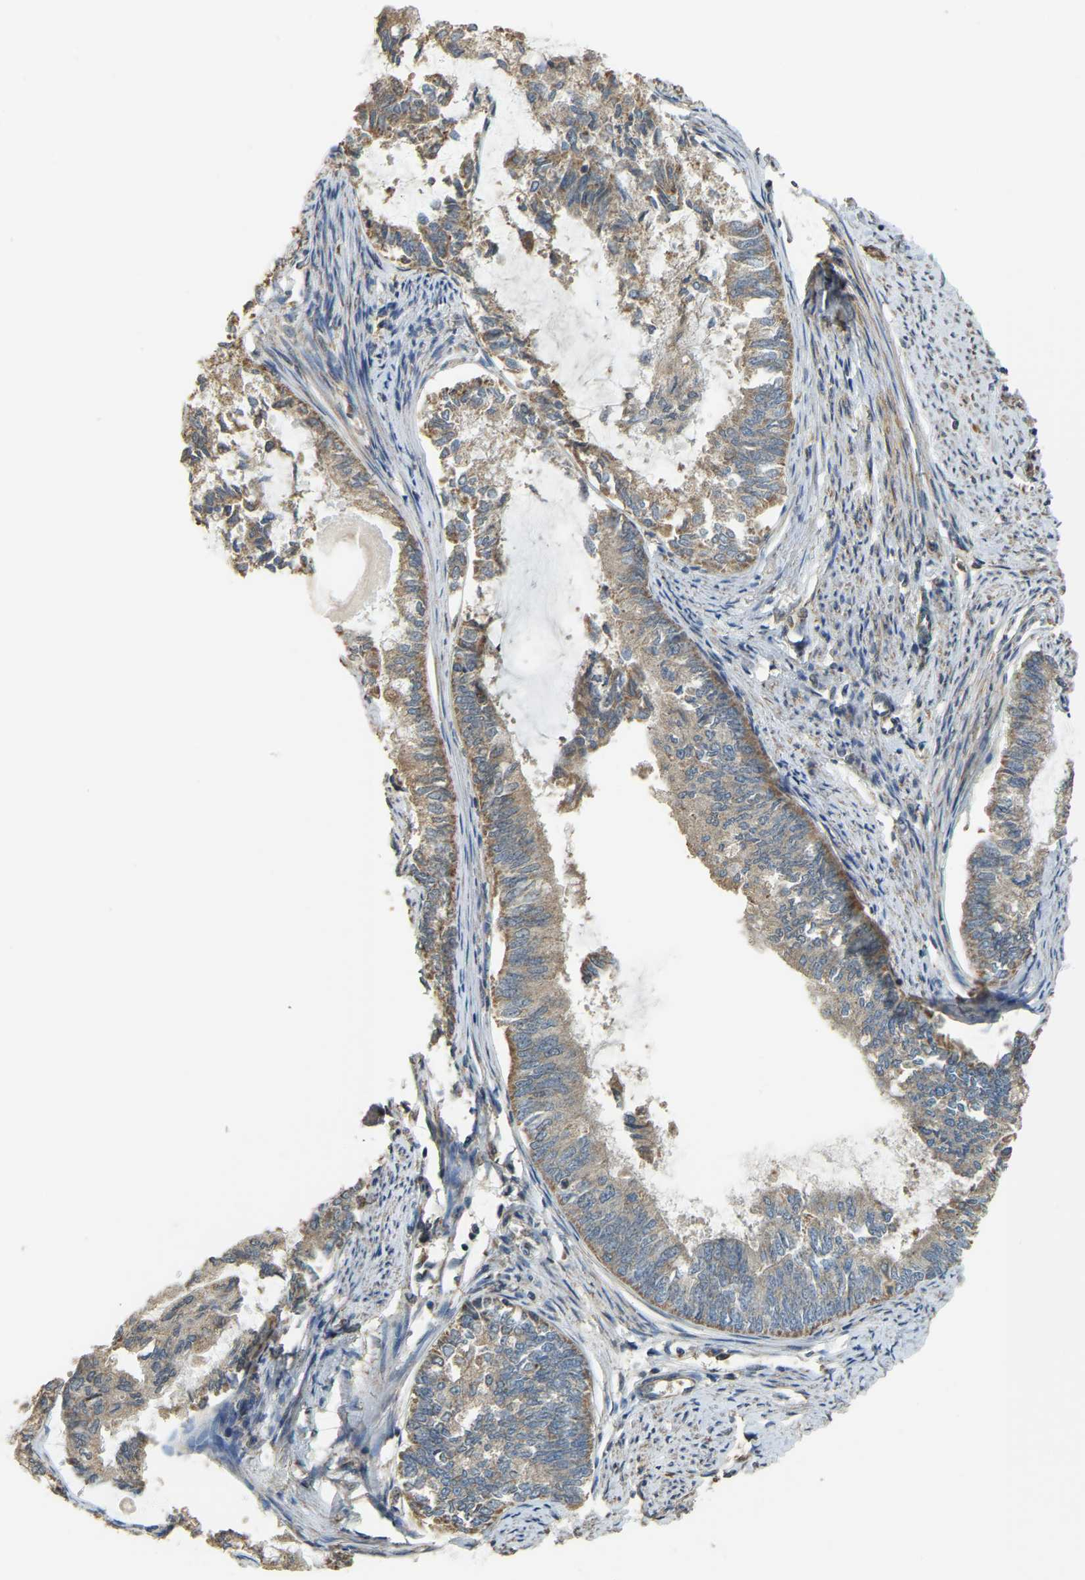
{"staining": {"intensity": "moderate", "quantity": ">75%", "location": "cytoplasmic/membranous"}, "tissue": "endometrial cancer", "cell_type": "Tumor cells", "image_type": "cancer", "snomed": [{"axis": "morphology", "description": "Adenocarcinoma, NOS"}, {"axis": "topography", "description": "Endometrium"}], "caption": "Immunohistochemical staining of endometrial cancer reveals medium levels of moderate cytoplasmic/membranous expression in about >75% of tumor cells.", "gene": "GNG2", "patient": {"sex": "female", "age": 86}}